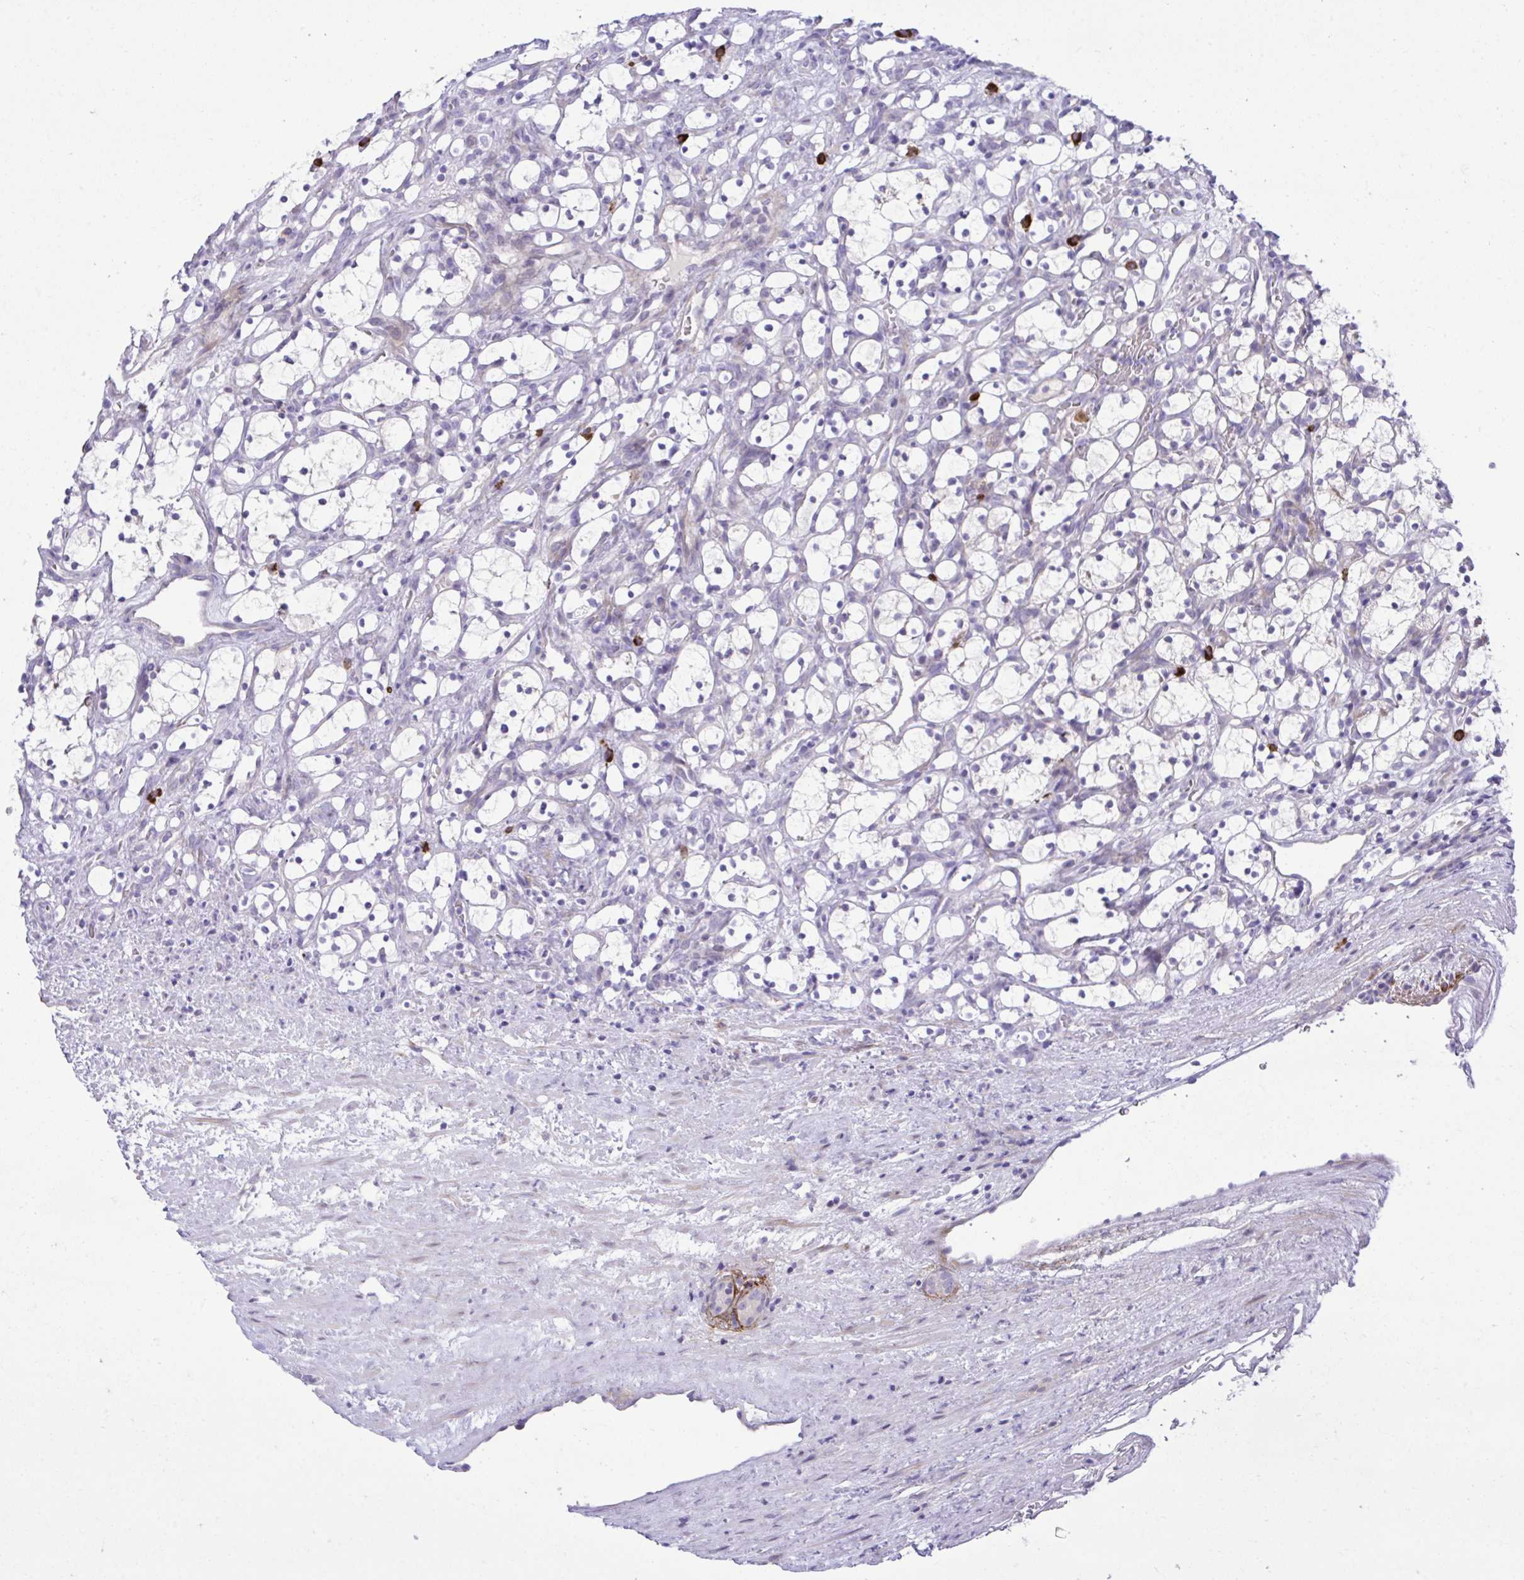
{"staining": {"intensity": "negative", "quantity": "none", "location": "none"}, "tissue": "renal cancer", "cell_type": "Tumor cells", "image_type": "cancer", "snomed": [{"axis": "morphology", "description": "Adenocarcinoma, NOS"}, {"axis": "topography", "description": "Kidney"}], "caption": "An IHC image of renal cancer (adenocarcinoma) is shown. There is no staining in tumor cells of renal cancer (adenocarcinoma). The staining was performed using DAB (3,3'-diaminobenzidine) to visualize the protein expression in brown, while the nuclei were stained in blue with hematoxylin (Magnification: 20x).", "gene": "MED9", "patient": {"sex": "female", "age": 69}}